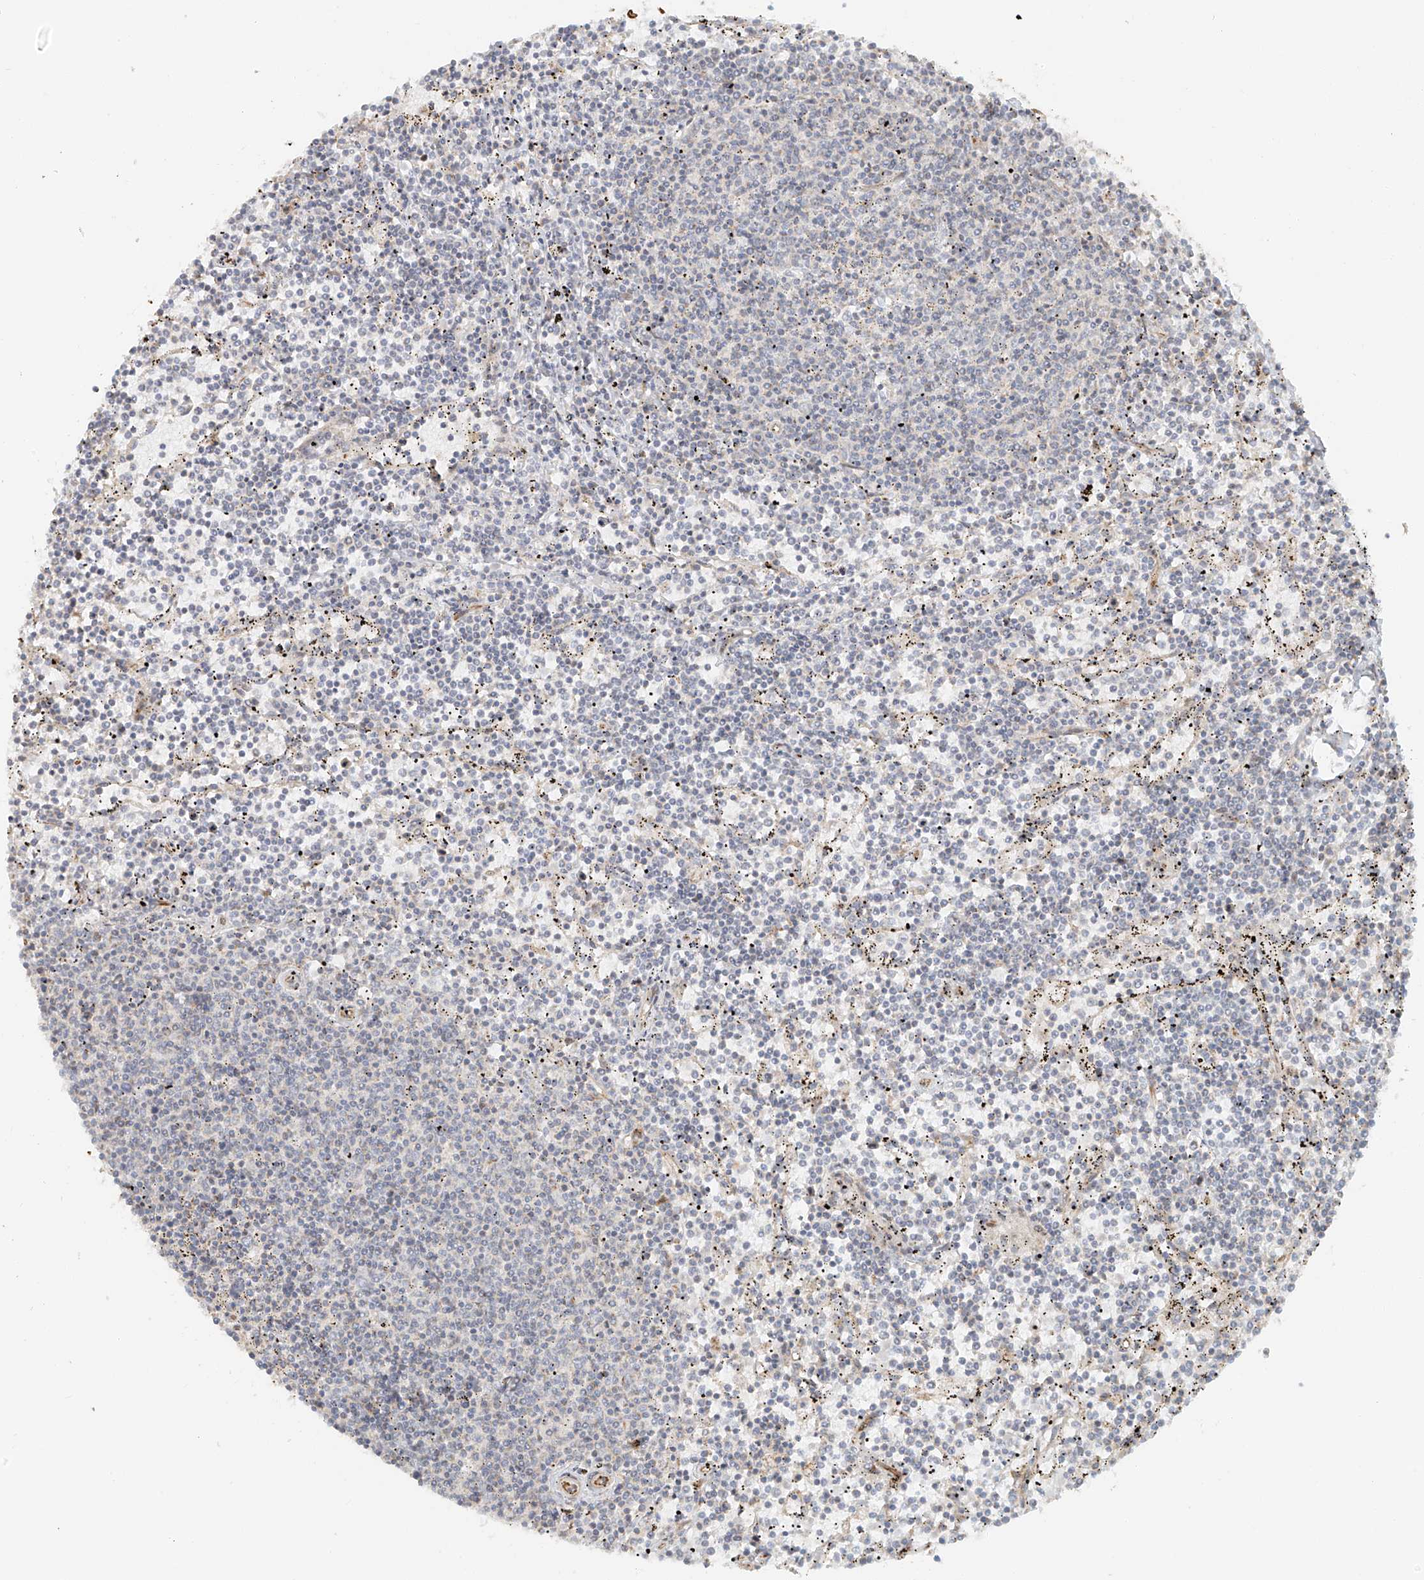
{"staining": {"intensity": "negative", "quantity": "none", "location": "none"}, "tissue": "lymphoma", "cell_type": "Tumor cells", "image_type": "cancer", "snomed": [{"axis": "morphology", "description": "Malignant lymphoma, non-Hodgkin's type, Low grade"}, {"axis": "topography", "description": "Spleen"}], "caption": "There is no significant staining in tumor cells of malignant lymphoma, non-Hodgkin's type (low-grade).", "gene": "MIPEP", "patient": {"sex": "female", "age": 50}}